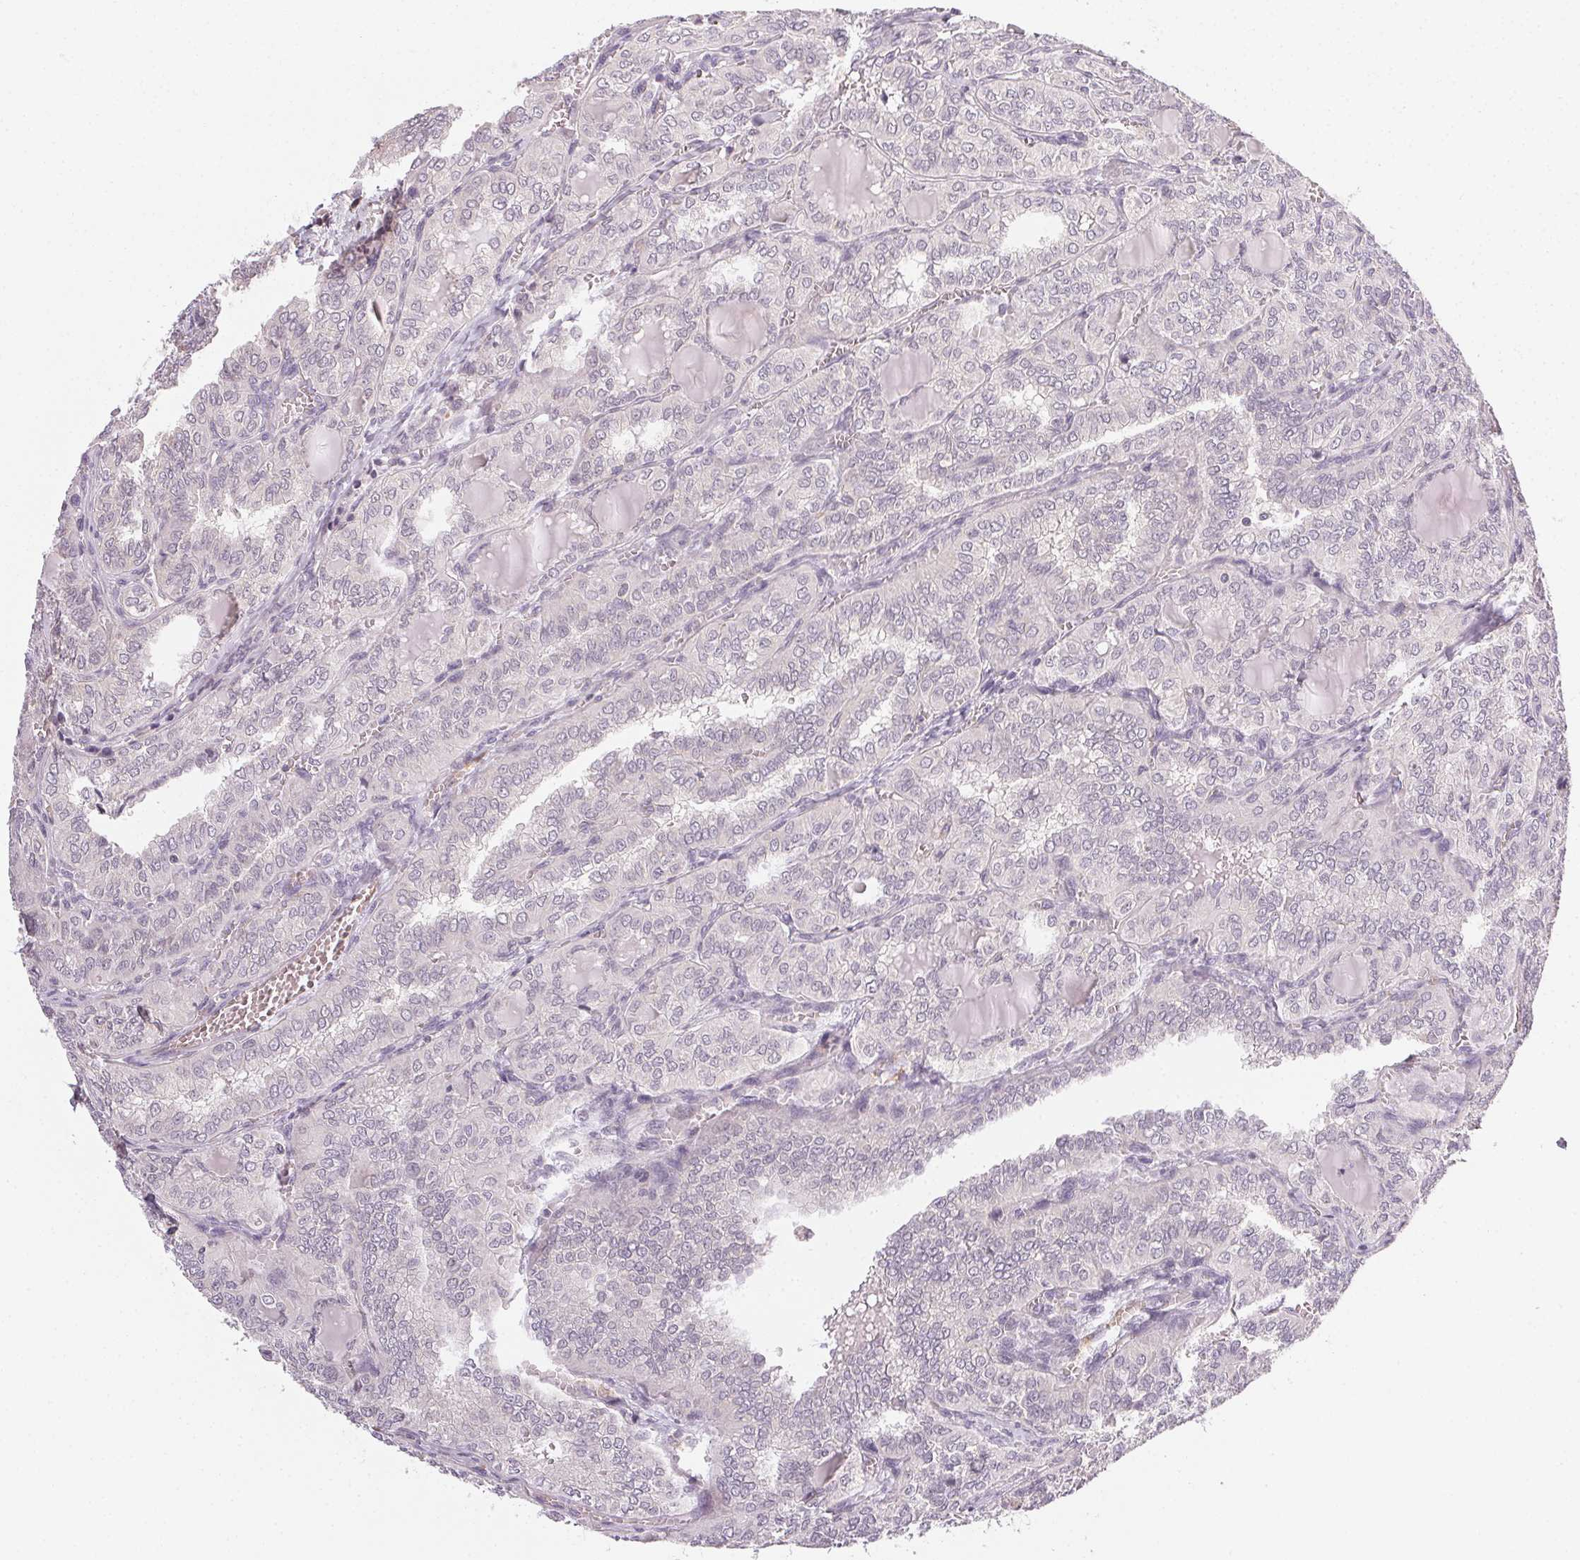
{"staining": {"intensity": "negative", "quantity": "none", "location": "none"}, "tissue": "thyroid cancer", "cell_type": "Tumor cells", "image_type": "cancer", "snomed": [{"axis": "morphology", "description": "Papillary adenocarcinoma, NOS"}, {"axis": "topography", "description": "Thyroid gland"}], "caption": "Tumor cells show no significant expression in thyroid papillary adenocarcinoma.", "gene": "NCOA4", "patient": {"sex": "female", "age": 41}}